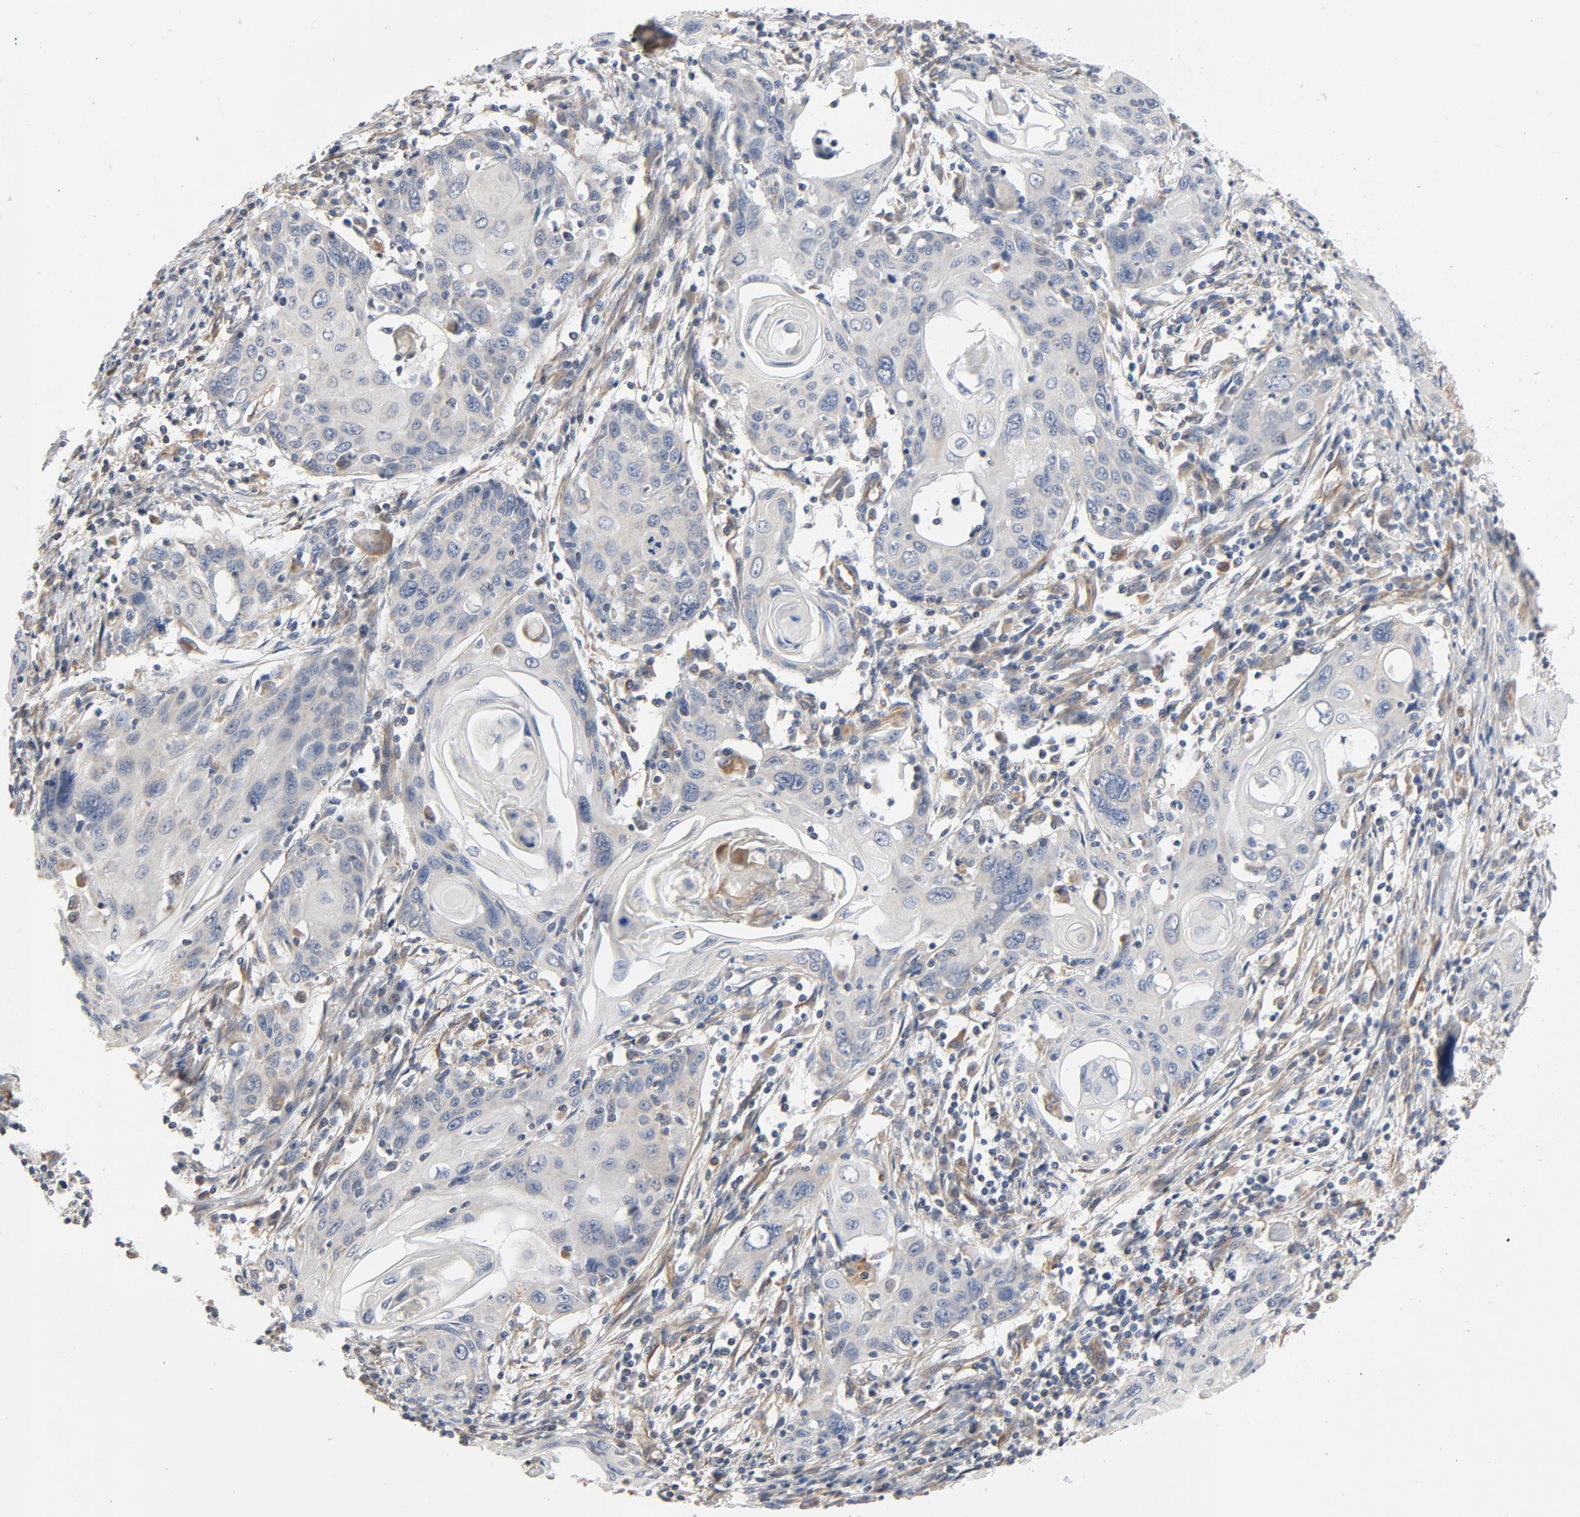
{"staining": {"intensity": "weak", "quantity": "<25%", "location": "cytoplasmic/membranous"}, "tissue": "cervical cancer", "cell_type": "Tumor cells", "image_type": "cancer", "snomed": [{"axis": "morphology", "description": "Squamous cell carcinoma, NOS"}, {"axis": "topography", "description": "Cervix"}], "caption": "Immunohistochemistry (IHC) micrograph of cervical cancer stained for a protein (brown), which demonstrates no staining in tumor cells.", "gene": "TRIOBP", "patient": {"sex": "female", "age": 54}}